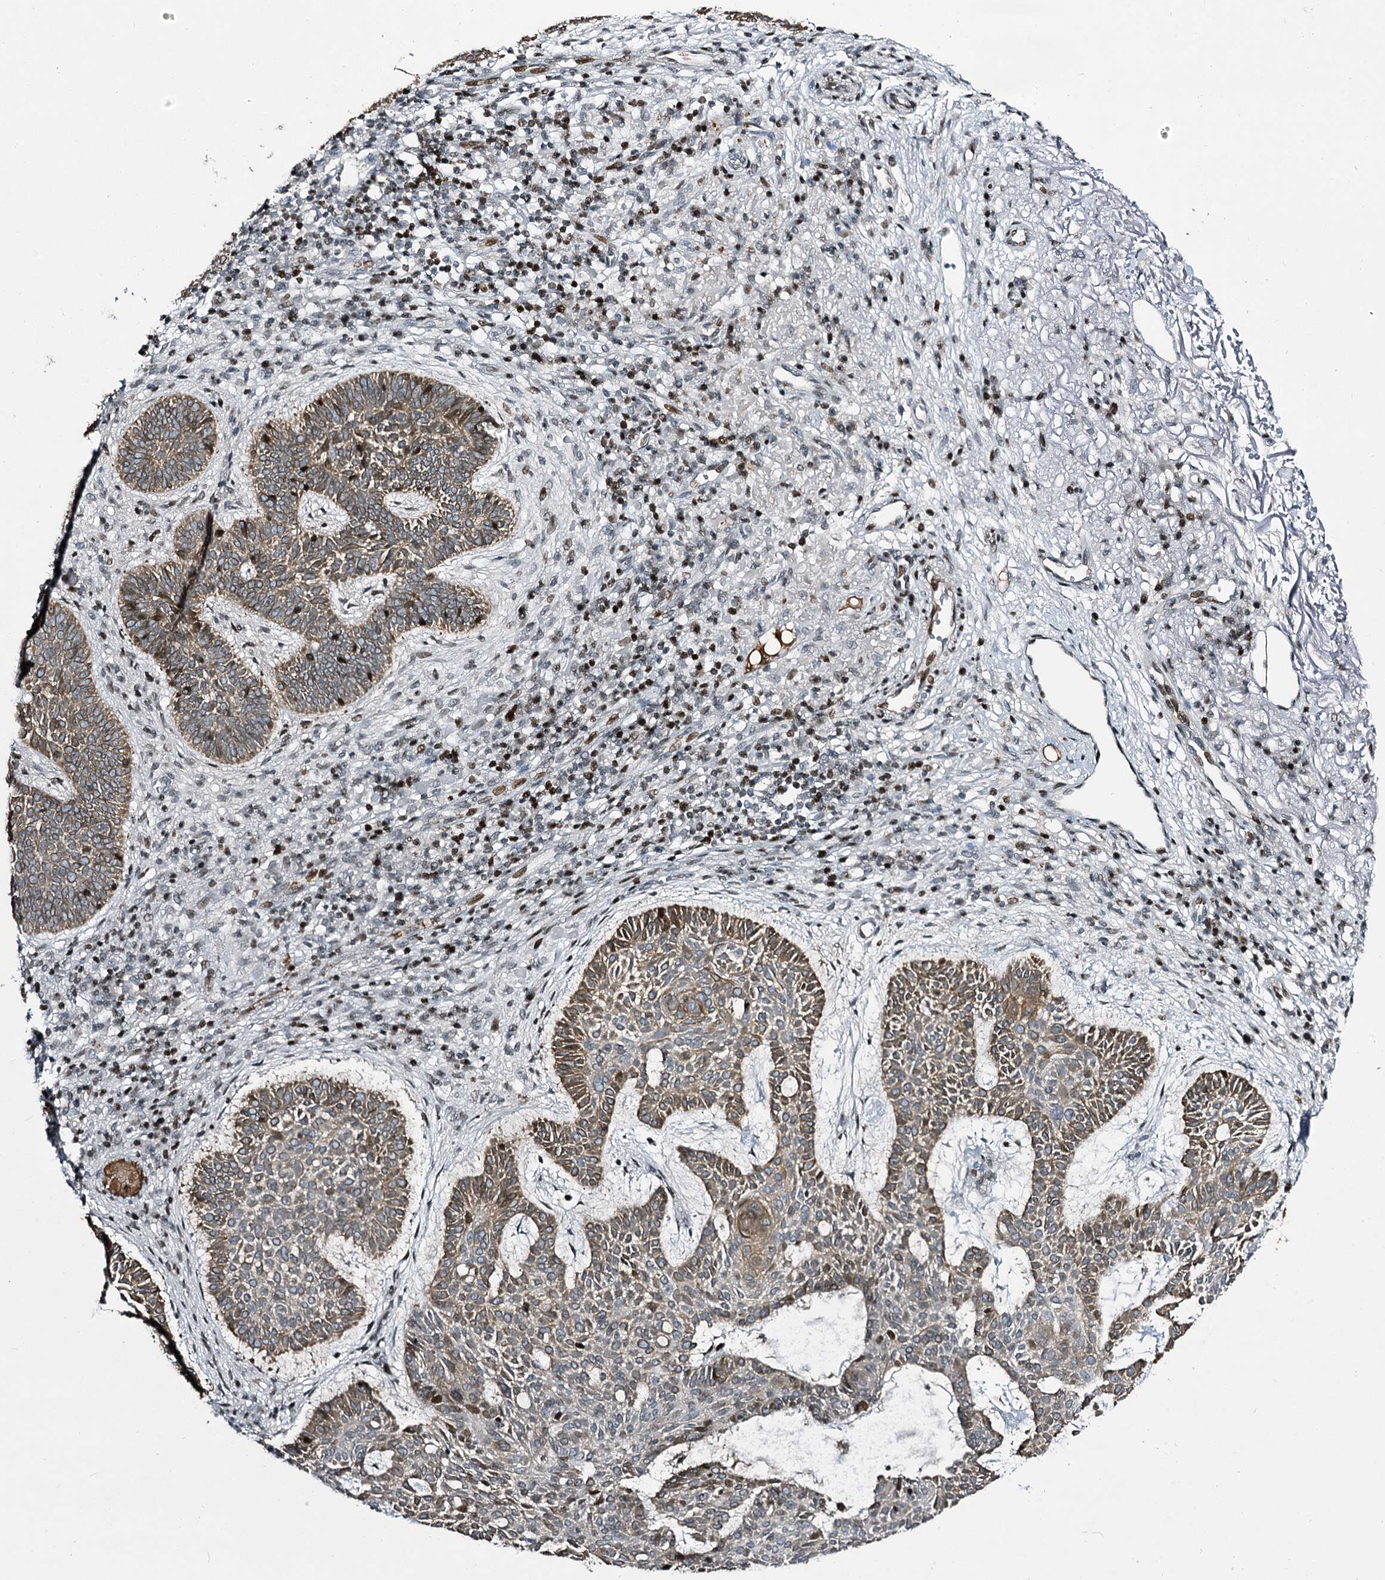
{"staining": {"intensity": "moderate", "quantity": ">75%", "location": "cytoplasmic/membranous"}, "tissue": "skin cancer", "cell_type": "Tumor cells", "image_type": "cancer", "snomed": [{"axis": "morphology", "description": "Basal cell carcinoma"}, {"axis": "topography", "description": "Skin"}], "caption": "Immunohistochemistry photomicrograph of neoplastic tissue: skin cancer stained using IHC reveals medium levels of moderate protein expression localized specifically in the cytoplasmic/membranous of tumor cells, appearing as a cytoplasmic/membranous brown color.", "gene": "ITFG2", "patient": {"sex": "male", "age": 85}}